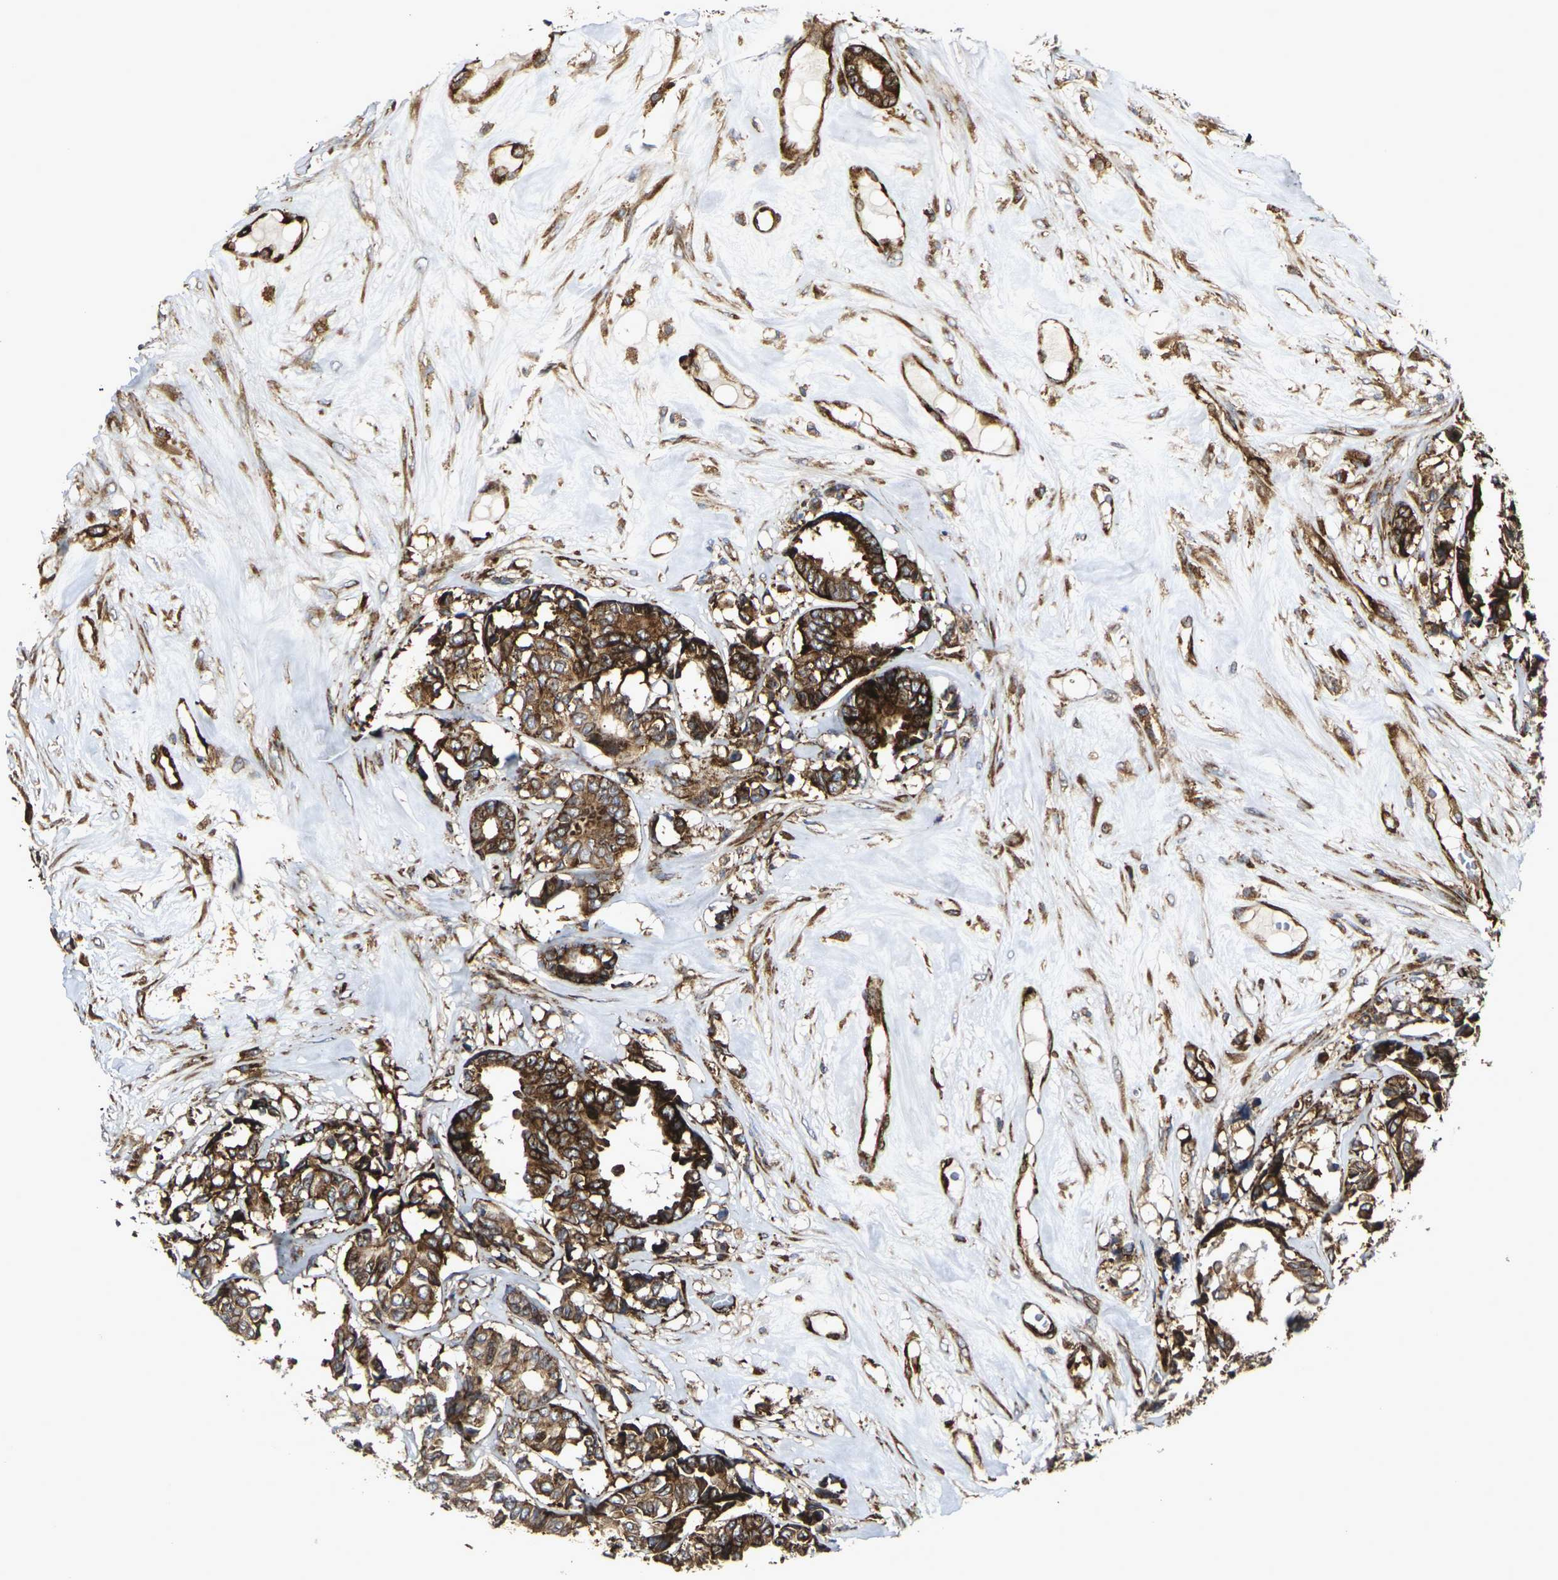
{"staining": {"intensity": "strong", "quantity": ">75%", "location": "cytoplasmic/membranous"}, "tissue": "breast cancer", "cell_type": "Tumor cells", "image_type": "cancer", "snomed": [{"axis": "morphology", "description": "Duct carcinoma"}, {"axis": "topography", "description": "Breast"}], "caption": "Immunohistochemical staining of infiltrating ductal carcinoma (breast) shows high levels of strong cytoplasmic/membranous protein expression in approximately >75% of tumor cells.", "gene": "MARCHF2", "patient": {"sex": "female", "age": 87}}